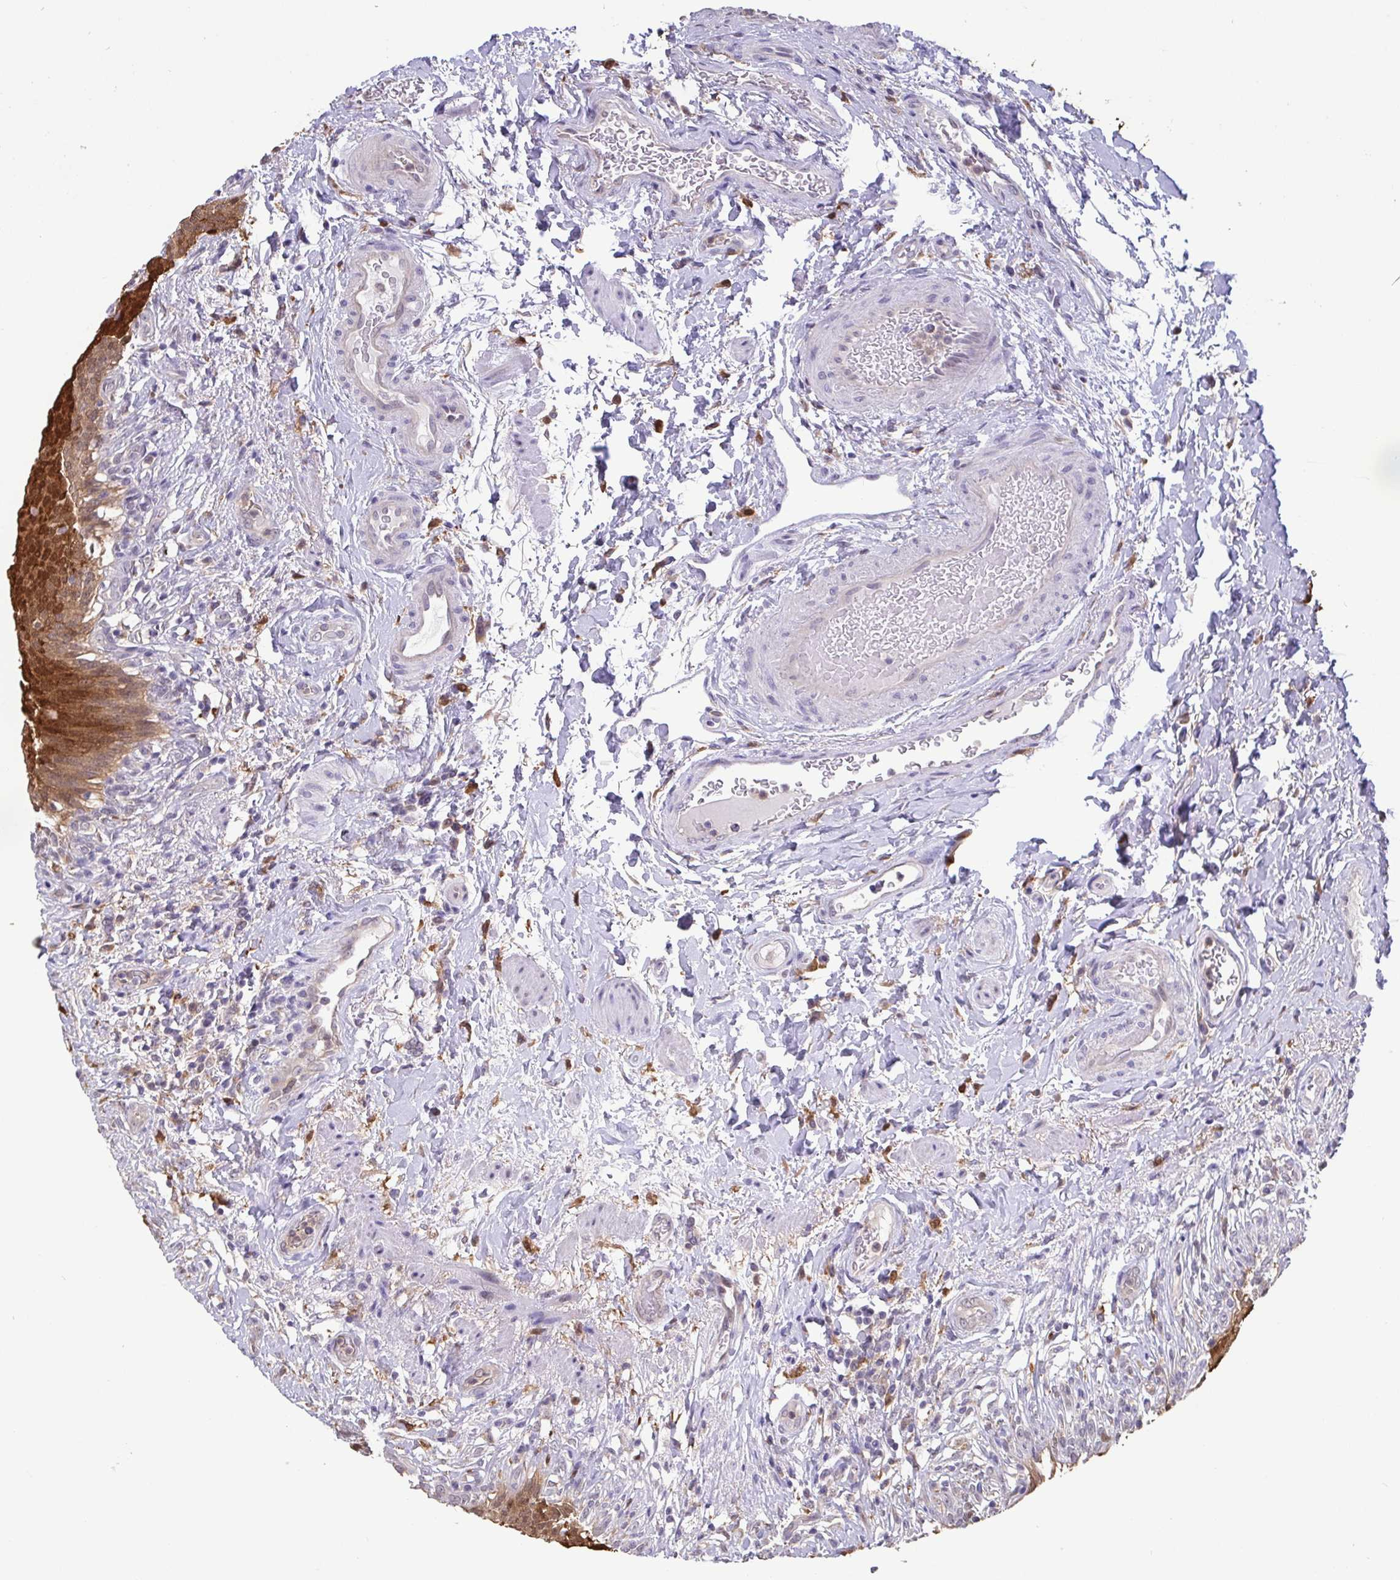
{"staining": {"intensity": "moderate", "quantity": ">75%", "location": "cytoplasmic/membranous,nuclear"}, "tissue": "urinary bladder", "cell_type": "Urothelial cells", "image_type": "normal", "snomed": [{"axis": "morphology", "description": "Normal tissue, NOS"}, {"axis": "topography", "description": "Urinary bladder"}, {"axis": "topography", "description": "Peripheral nerve tissue"}], "caption": "A brown stain highlights moderate cytoplasmic/membranous,nuclear staining of a protein in urothelial cells of unremarkable human urinary bladder. (DAB (3,3'-diaminobenzidine) IHC with brightfield microscopy, high magnification).", "gene": "IDH1", "patient": {"sex": "female", "age": 60}}